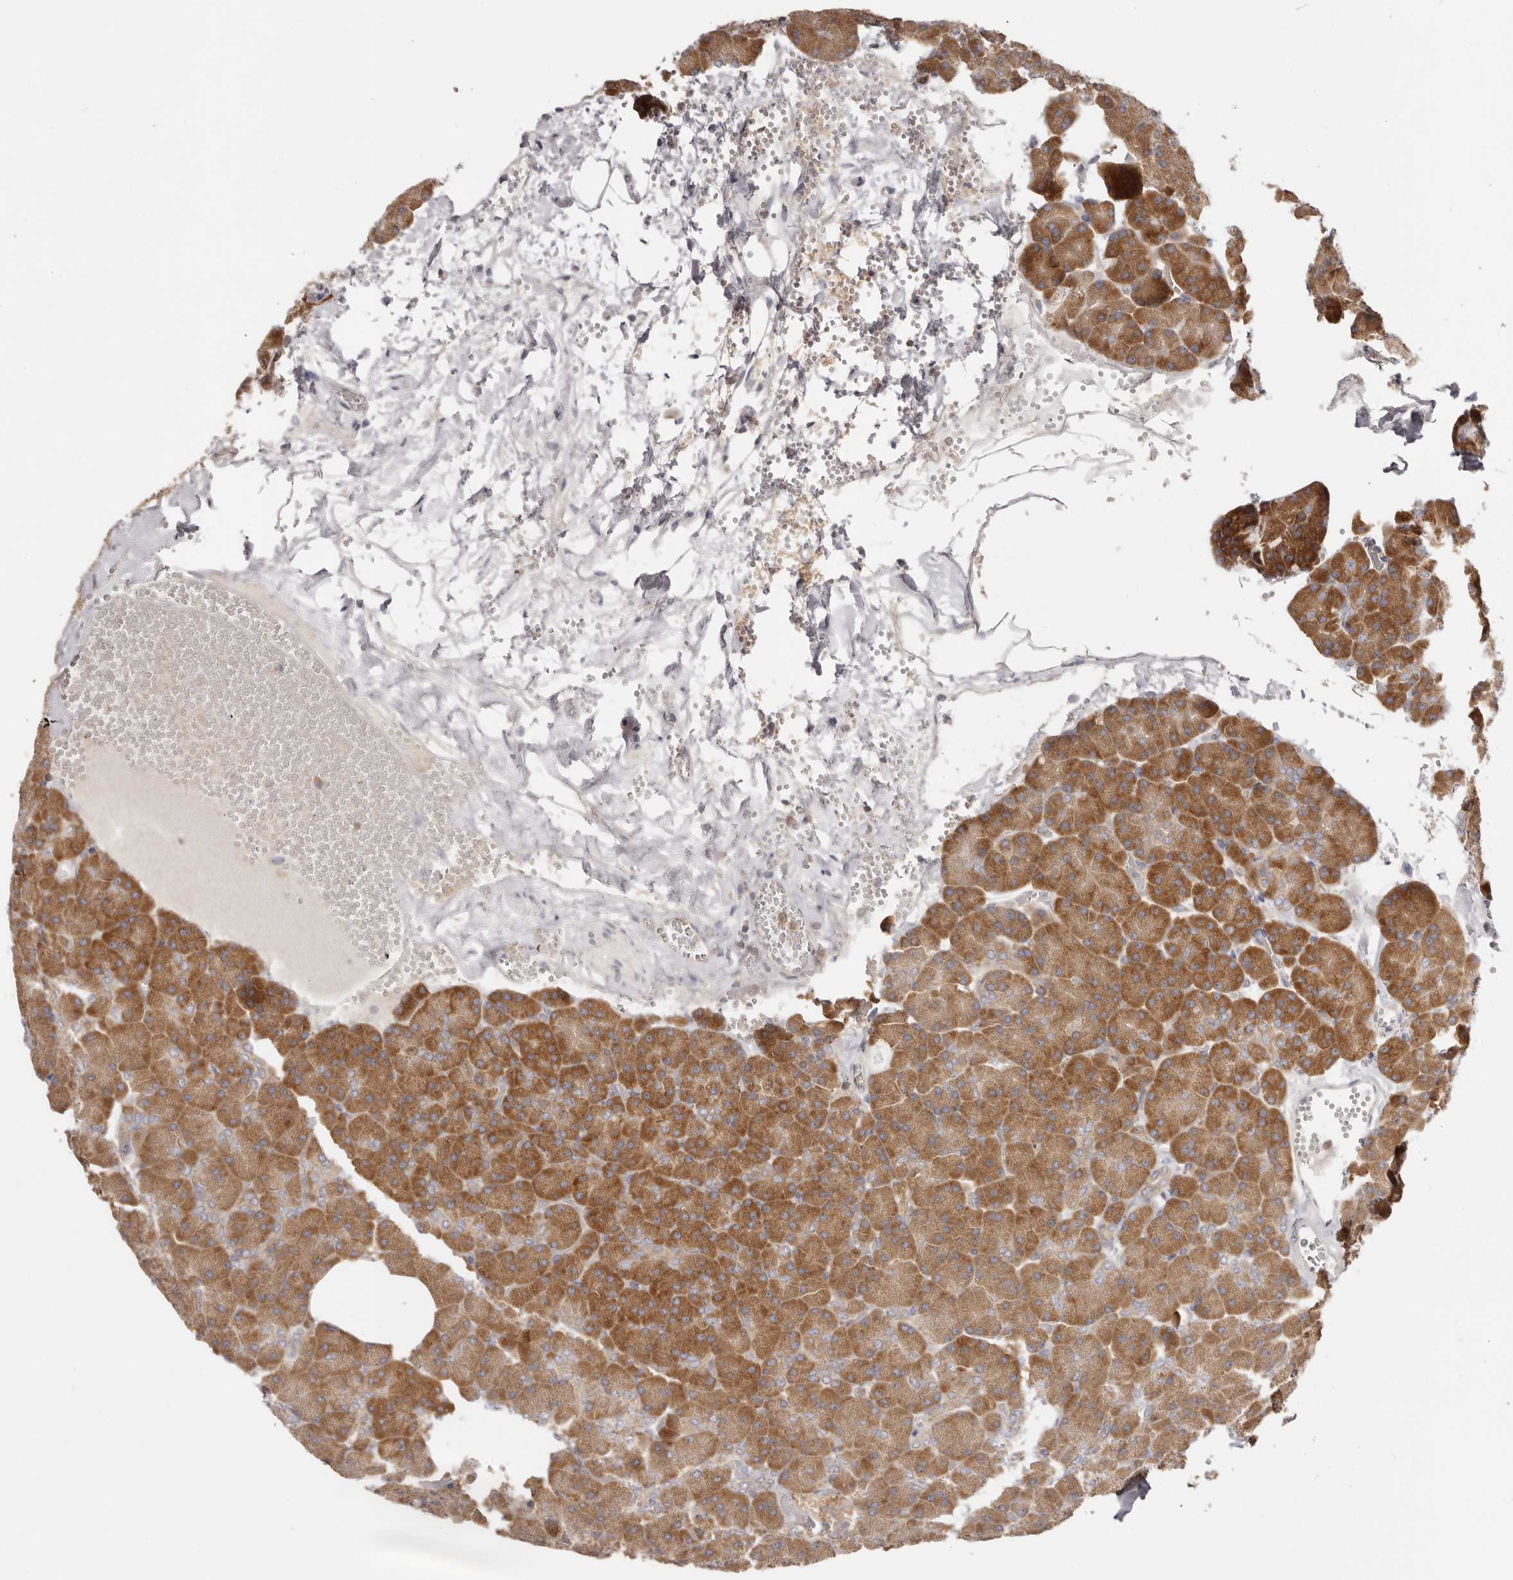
{"staining": {"intensity": "strong", "quantity": "25%-75%", "location": "cytoplasmic/membranous"}, "tissue": "pancreas", "cell_type": "Exocrine glandular cells", "image_type": "normal", "snomed": [{"axis": "morphology", "description": "Normal tissue, NOS"}, {"axis": "morphology", "description": "Carcinoid, malignant, NOS"}, {"axis": "topography", "description": "Pancreas"}], "caption": "Protein expression analysis of unremarkable human pancreas reveals strong cytoplasmic/membranous positivity in about 25%-75% of exocrine glandular cells.", "gene": "EEF1E1", "patient": {"sex": "female", "age": 35}}